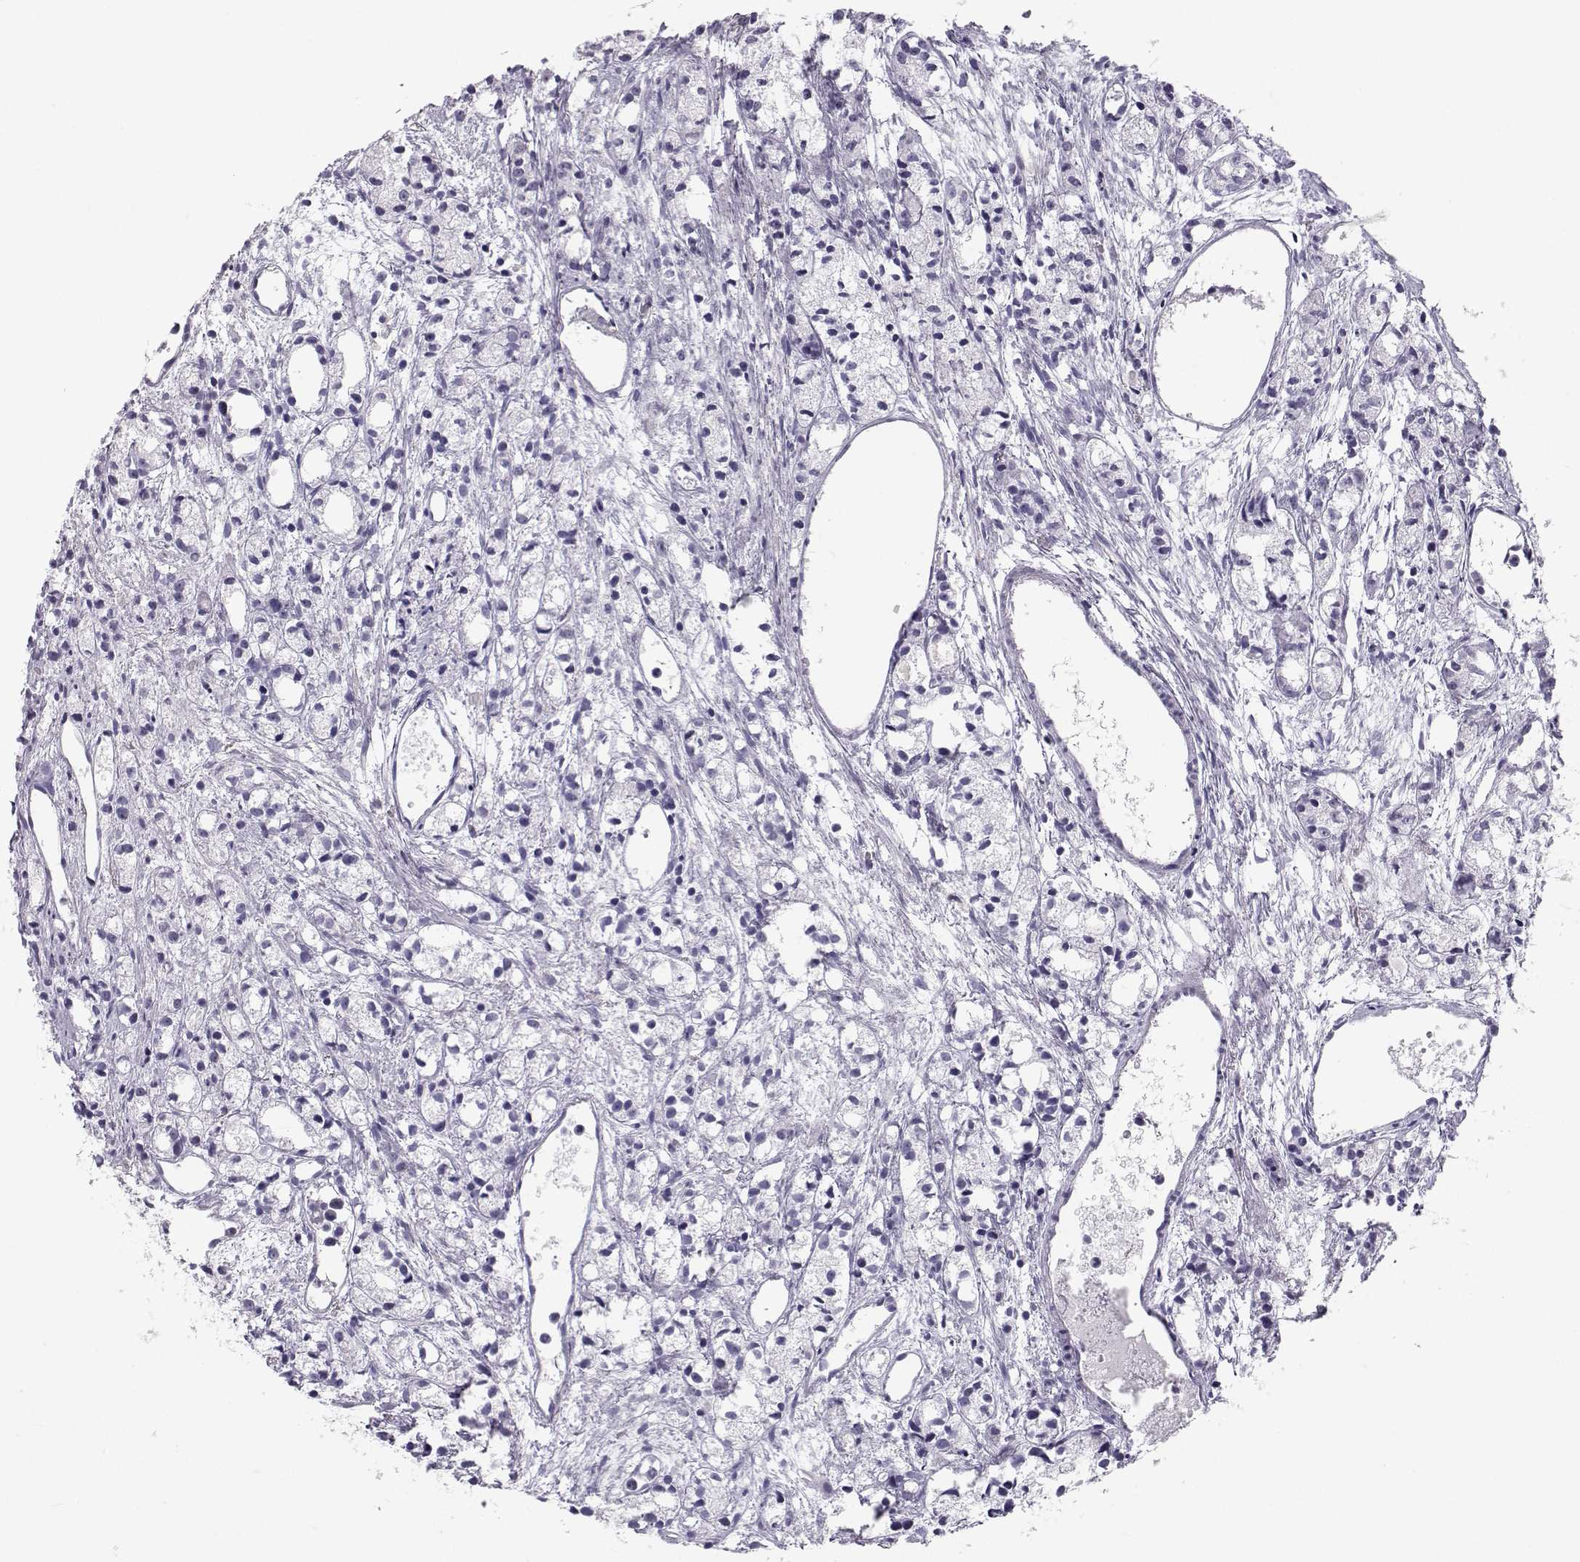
{"staining": {"intensity": "negative", "quantity": "none", "location": "none"}, "tissue": "prostate cancer", "cell_type": "Tumor cells", "image_type": "cancer", "snomed": [{"axis": "morphology", "description": "Adenocarcinoma, Medium grade"}, {"axis": "topography", "description": "Prostate"}], "caption": "This is an immunohistochemistry micrograph of human prostate cancer. There is no staining in tumor cells.", "gene": "PCSK1N", "patient": {"sex": "male", "age": 74}}